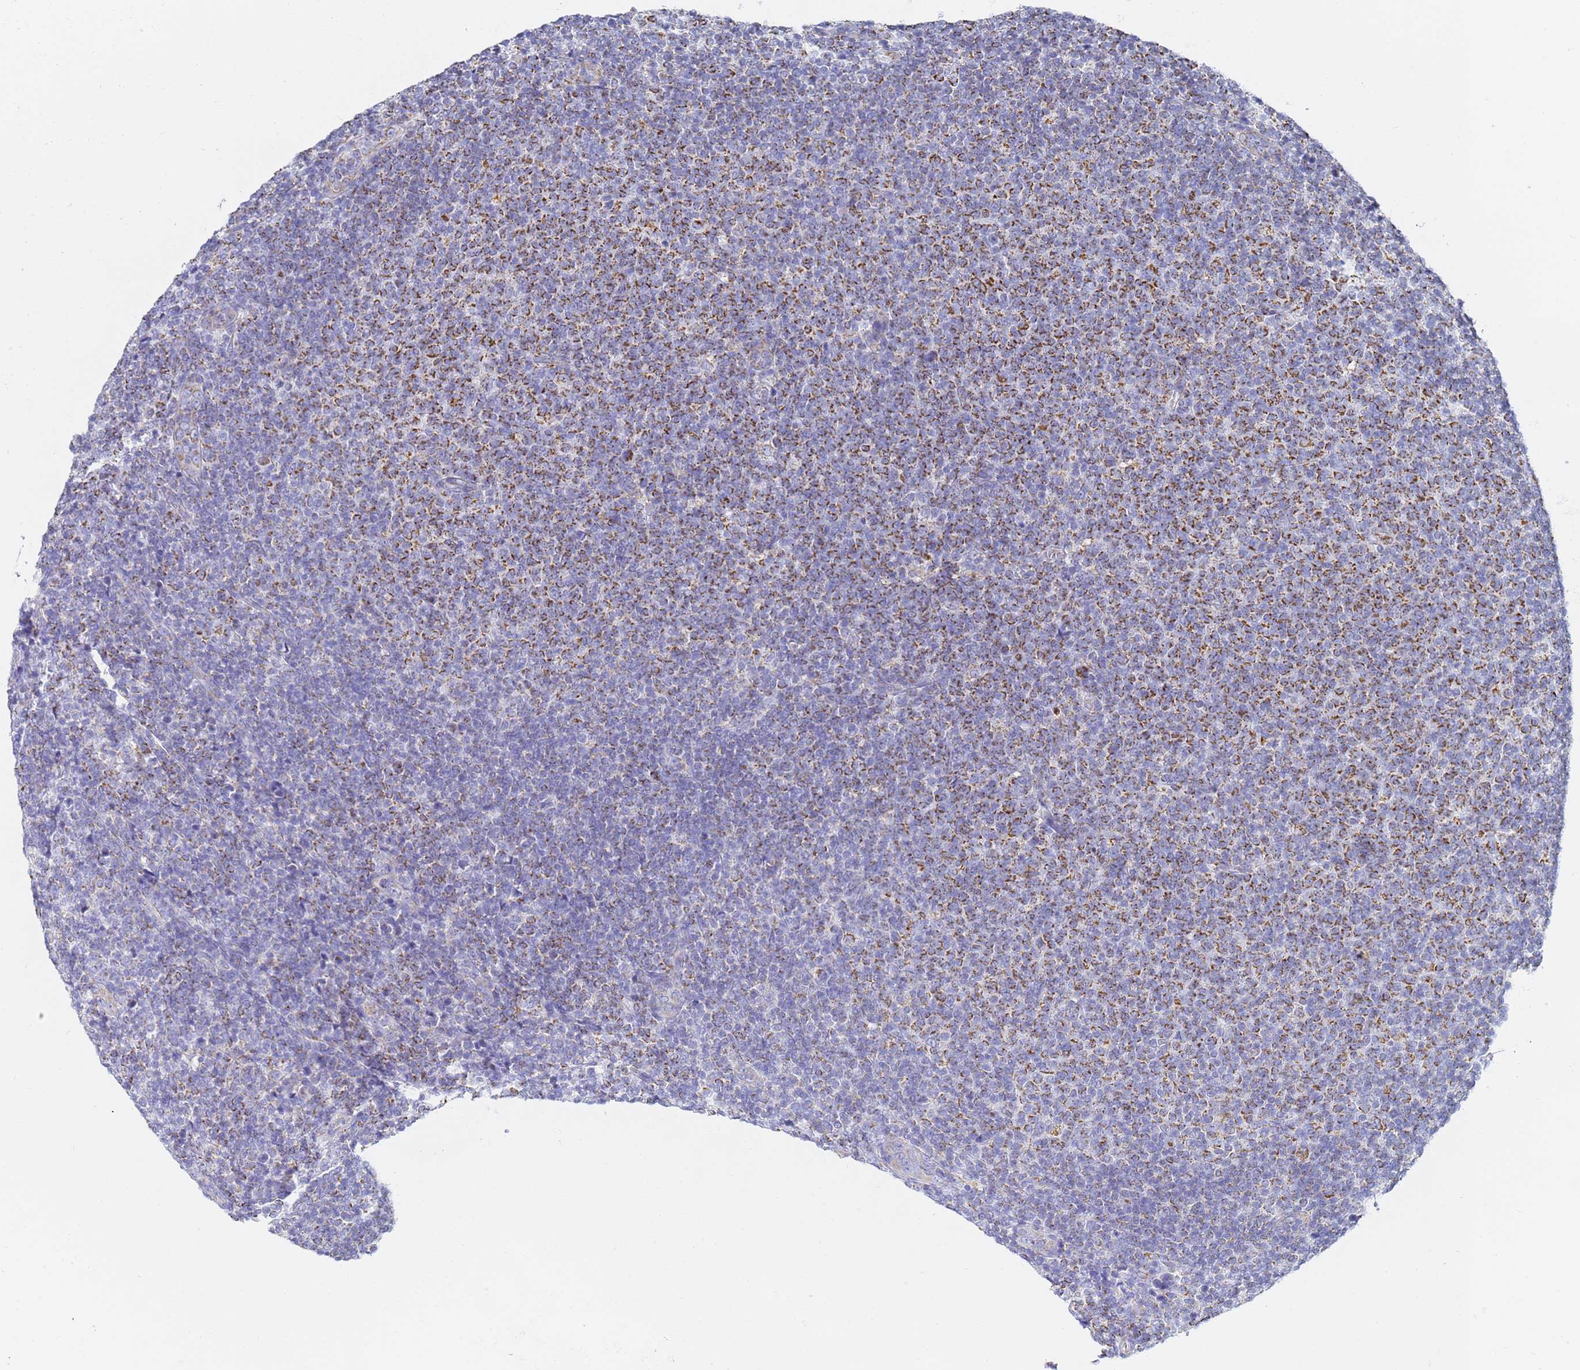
{"staining": {"intensity": "strong", "quantity": "25%-75%", "location": "cytoplasmic/membranous"}, "tissue": "lymphoma", "cell_type": "Tumor cells", "image_type": "cancer", "snomed": [{"axis": "morphology", "description": "Malignant lymphoma, non-Hodgkin's type, Low grade"}, {"axis": "topography", "description": "Lymph node"}], "caption": "Malignant lymphoma, non-Hodgkin's type (low-grade) stained for a protein displays strong cytoplasmic/membranous positivity in tumor cells.", "gene": "CNIH4", "patient": {"sex": "male", "age": 66}}